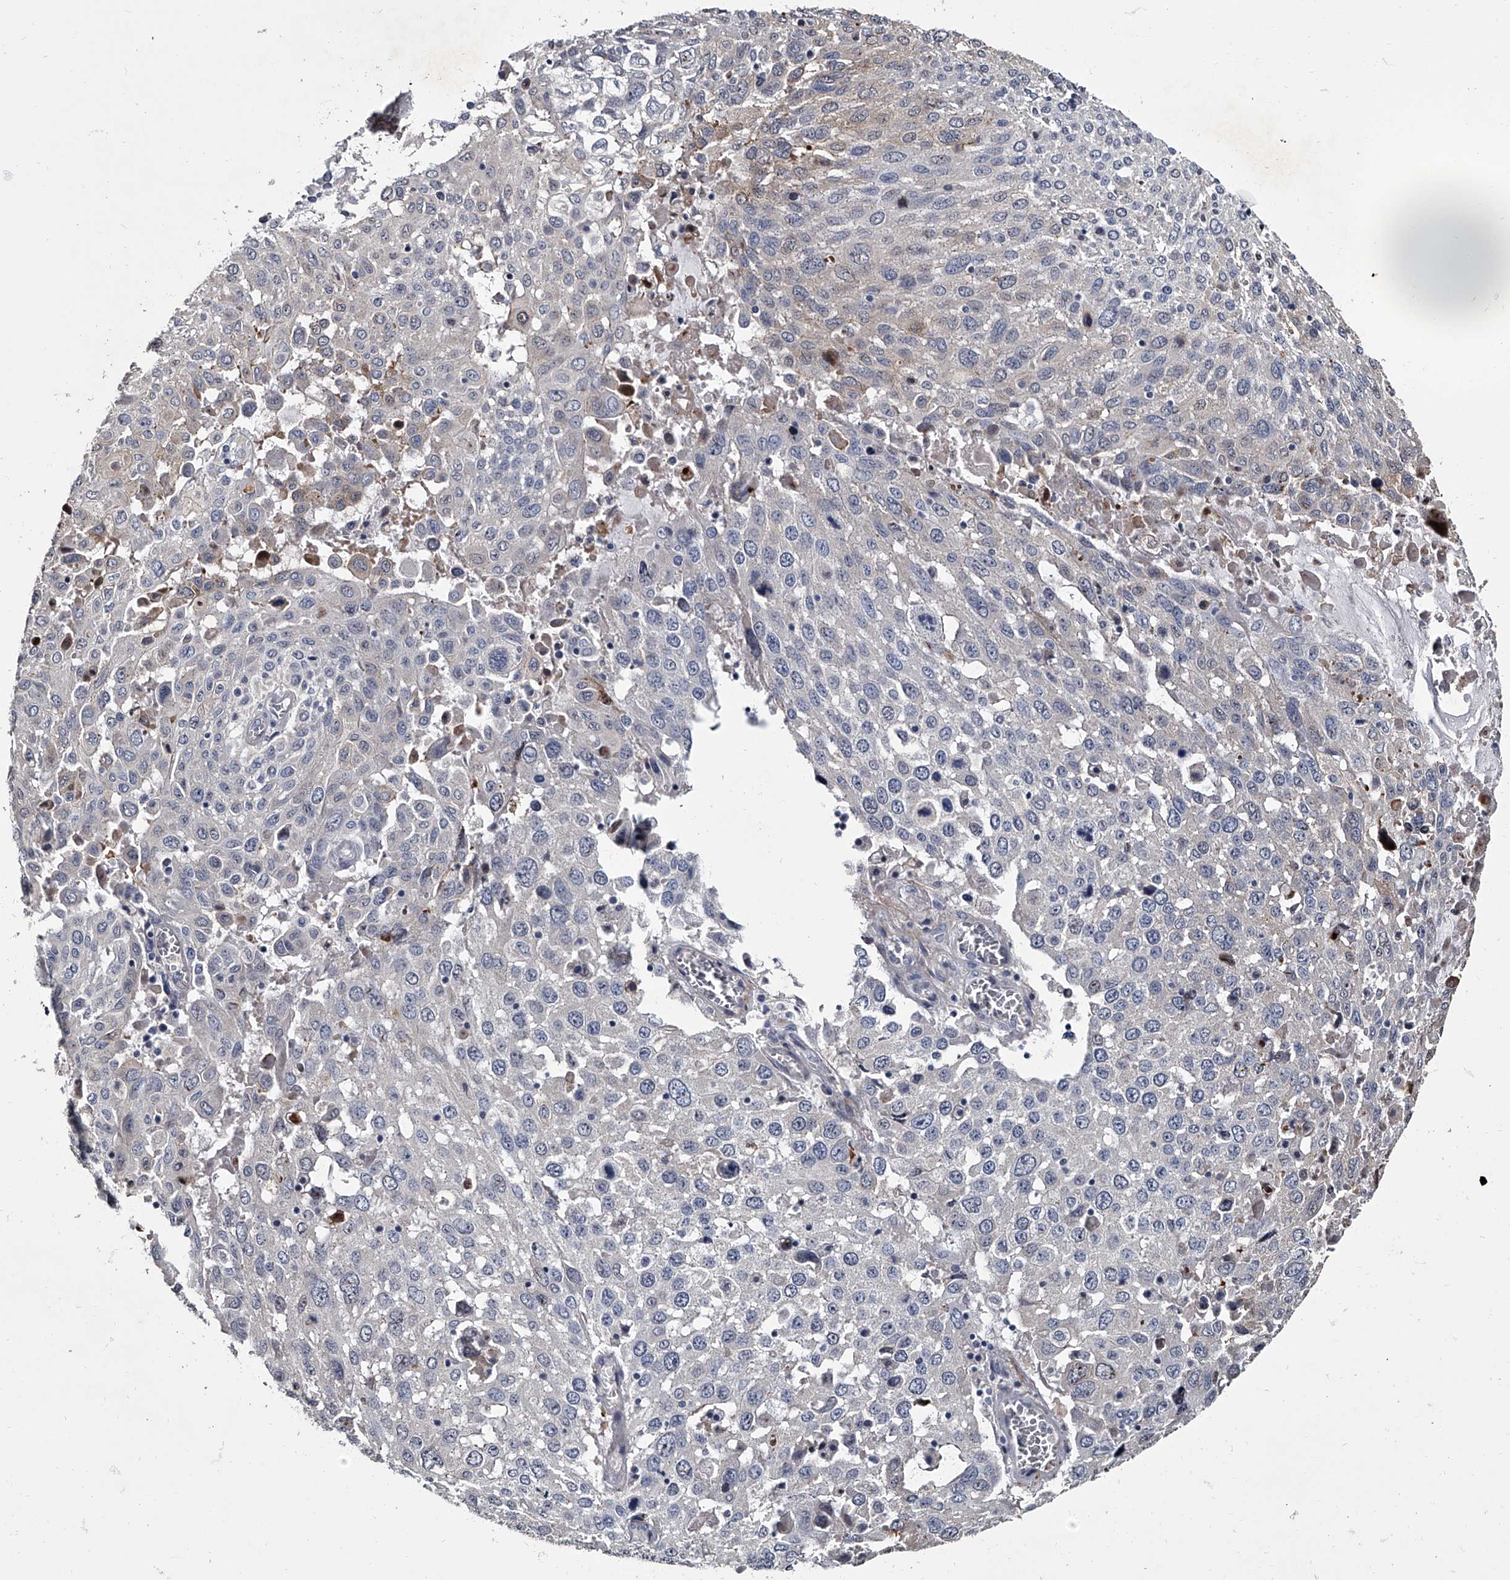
{"staining": {"intensity": "negative", "quantity": "none", "location": "none"}, "tissue": "lung cancer", "cell_type": "Tumor cells", "image_type": "cancer", "snomed": [{"axis": "morphology", "description": "Squamous cell carcinoma, NOS"}, {"axis": "topography", "description": "Lung"}], "caption": "Immunohistochemistry (IHC) of human lung cancer demonstrates no expression in tumor cells. (DAB (3,3'-diaminobenzidine) immunohistochemistry (IHC), high magnification).", "gene": "GAPVD1", "patient": {"sex": "male", "age": 65}}